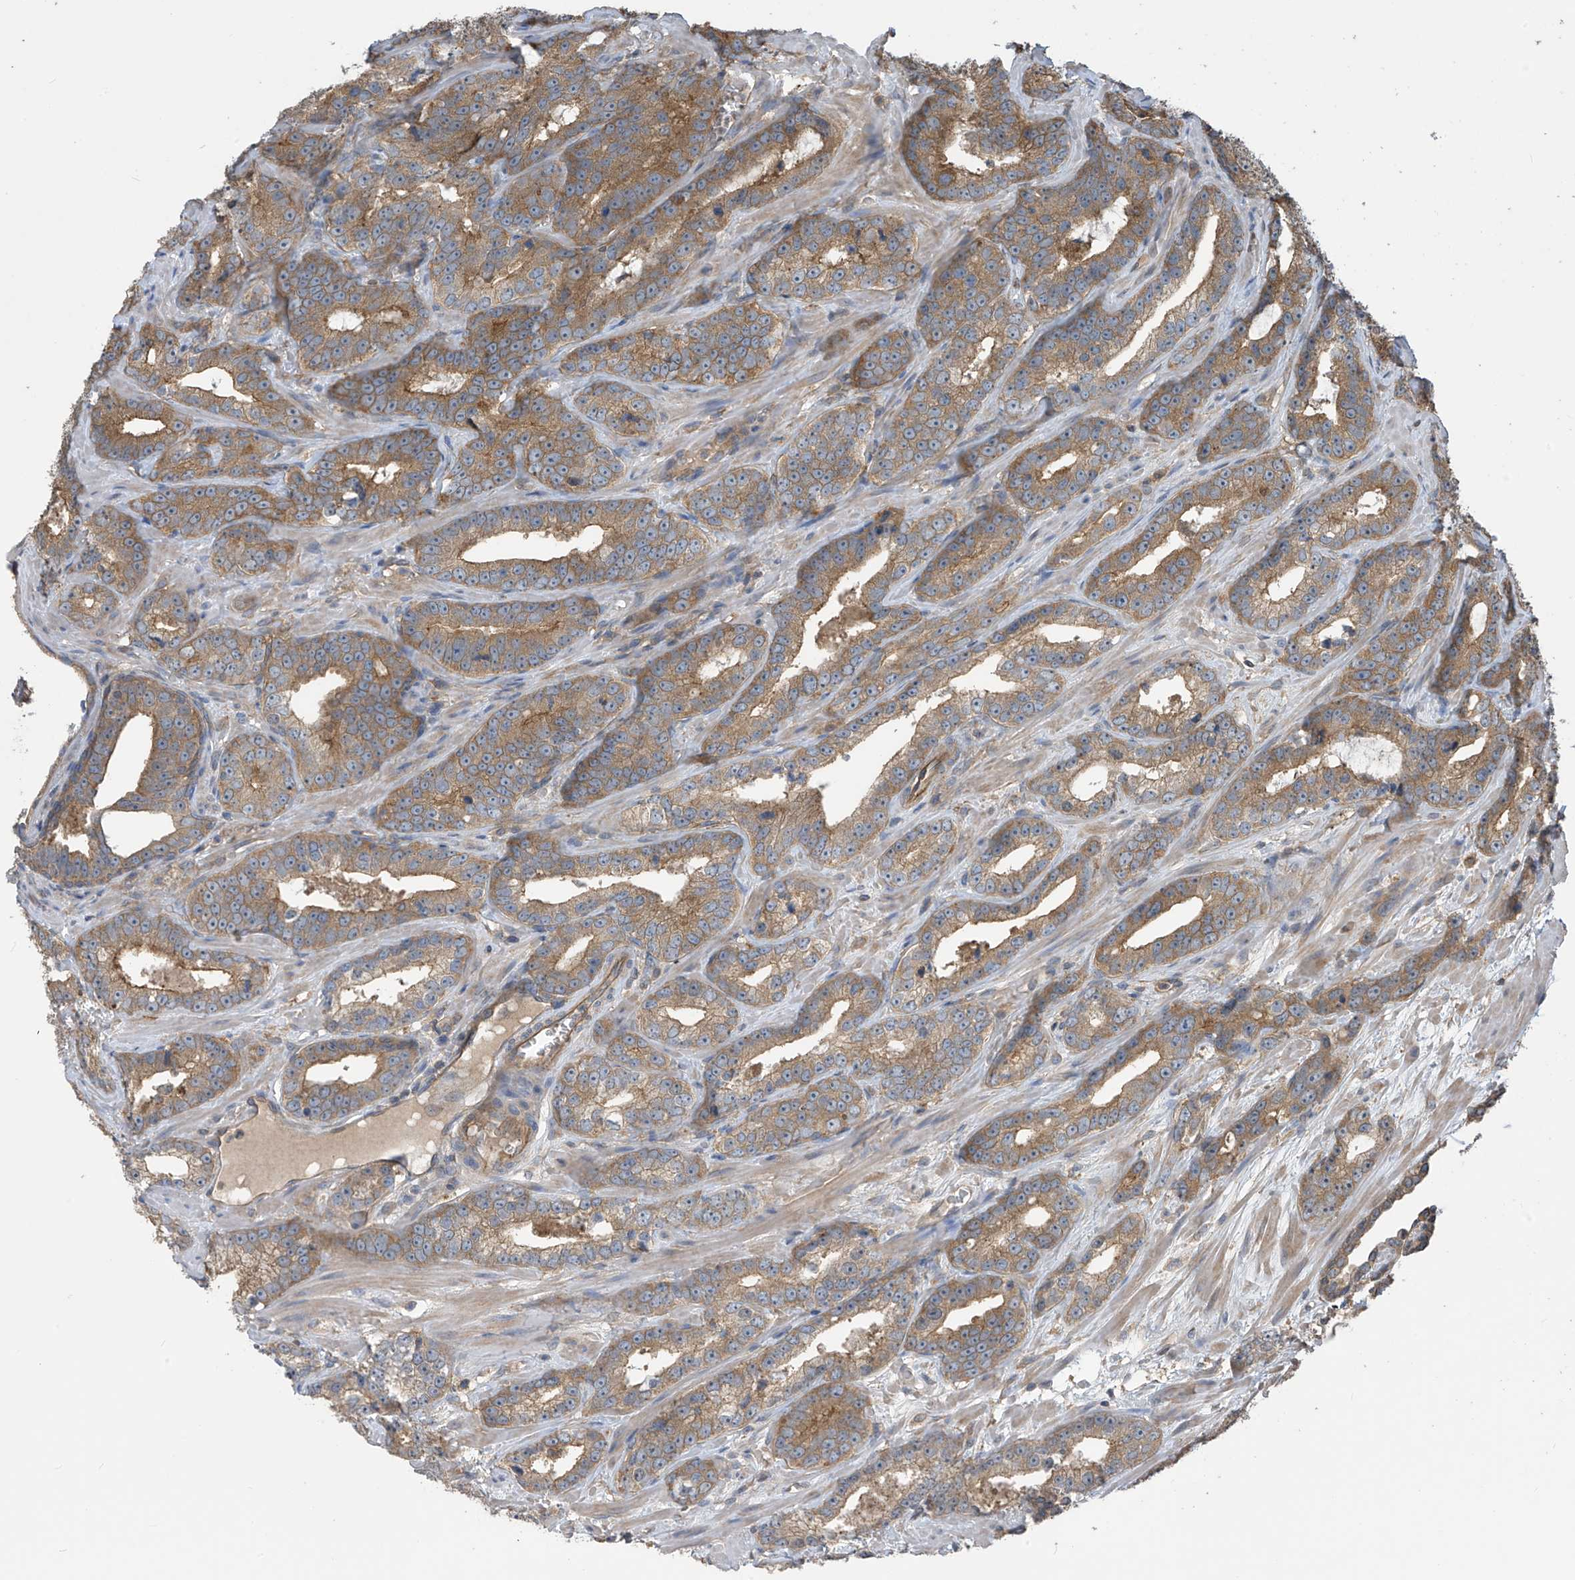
{"staining": {"intensity": "moderate", "quantity": ">75%", "location": "cytoplasmic/membranous"}, "tissue": "prostate cancer", "cell_type": "Tumor cells", "image_type": "cancer", "snomed": [{"axis": "morphology", "description": "Adenocarcinoma, High grade"}, {"axis": "topography", "description": "Prostate"}], "caption": "Prostate cancer (adenocarcinoma (high-grade)) tissue exhibits moderate cytoplasmic/membranous positivity in approximately >75% of tumor cells, visualized by immunohistochemistry.", "gene": "PHACTR4", "patient": {"sex": "male", "age": 62}}